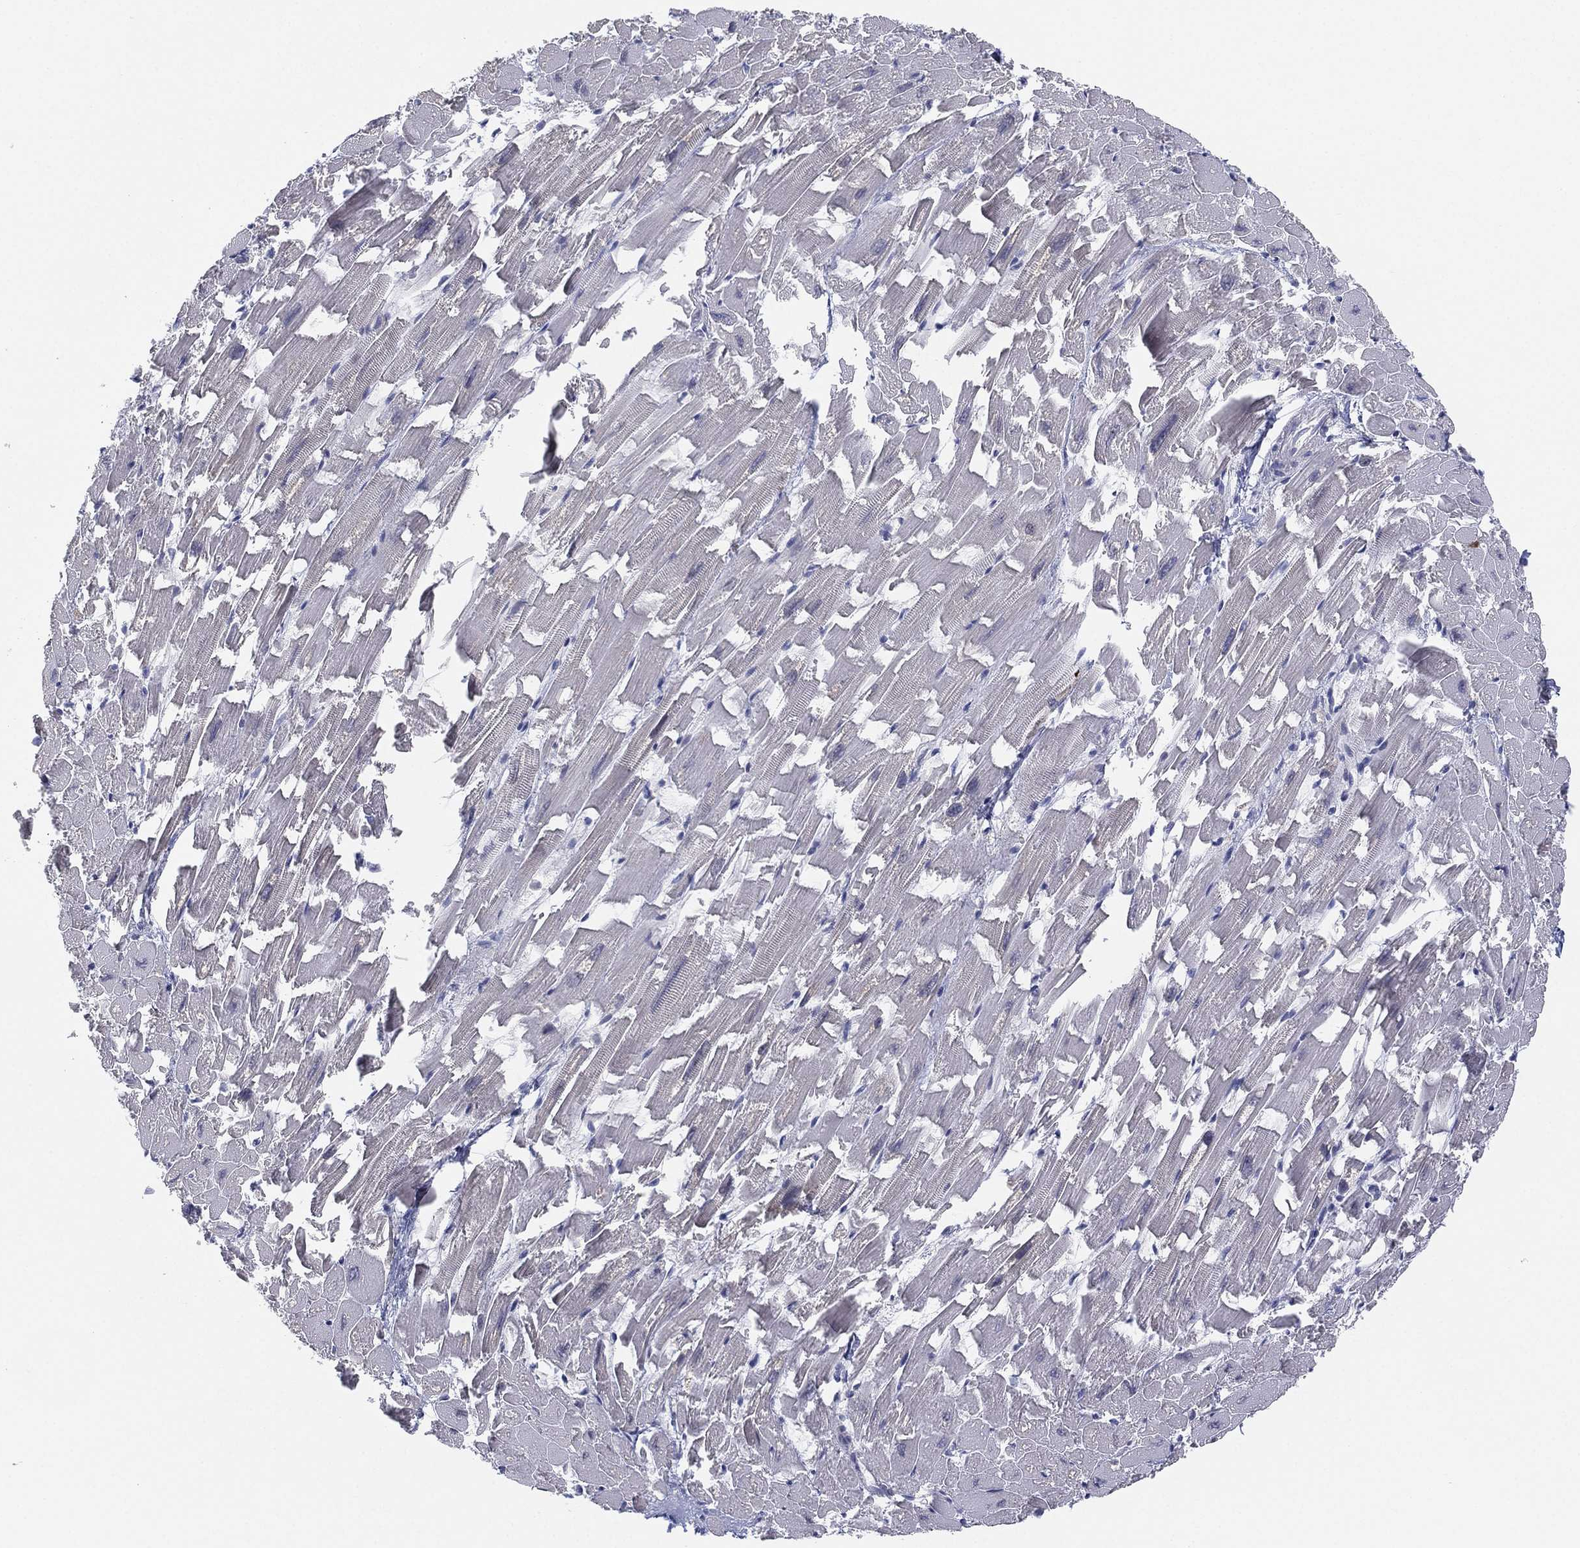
{"staining": {"intensity": "negative", "quantity": "none", "location": "none"}, "tissue": "heart muscle", "cell_type": "Cardiomyocytes", "image_type": "normal", "snomed": [{"axis": "morphology", "description": "Normal tissue, NOS"}, {"axis": "topography", "description": "Heart"}], "caption": "IHC image of unremarkable heart muscle: human heart muscle stained with DAB (3,3'-diaminobenzidine) displays no significant protein positivity in cardiomyocytes.", "gene": "MLF1", "patient": {"sex": "female", "age": 64}}